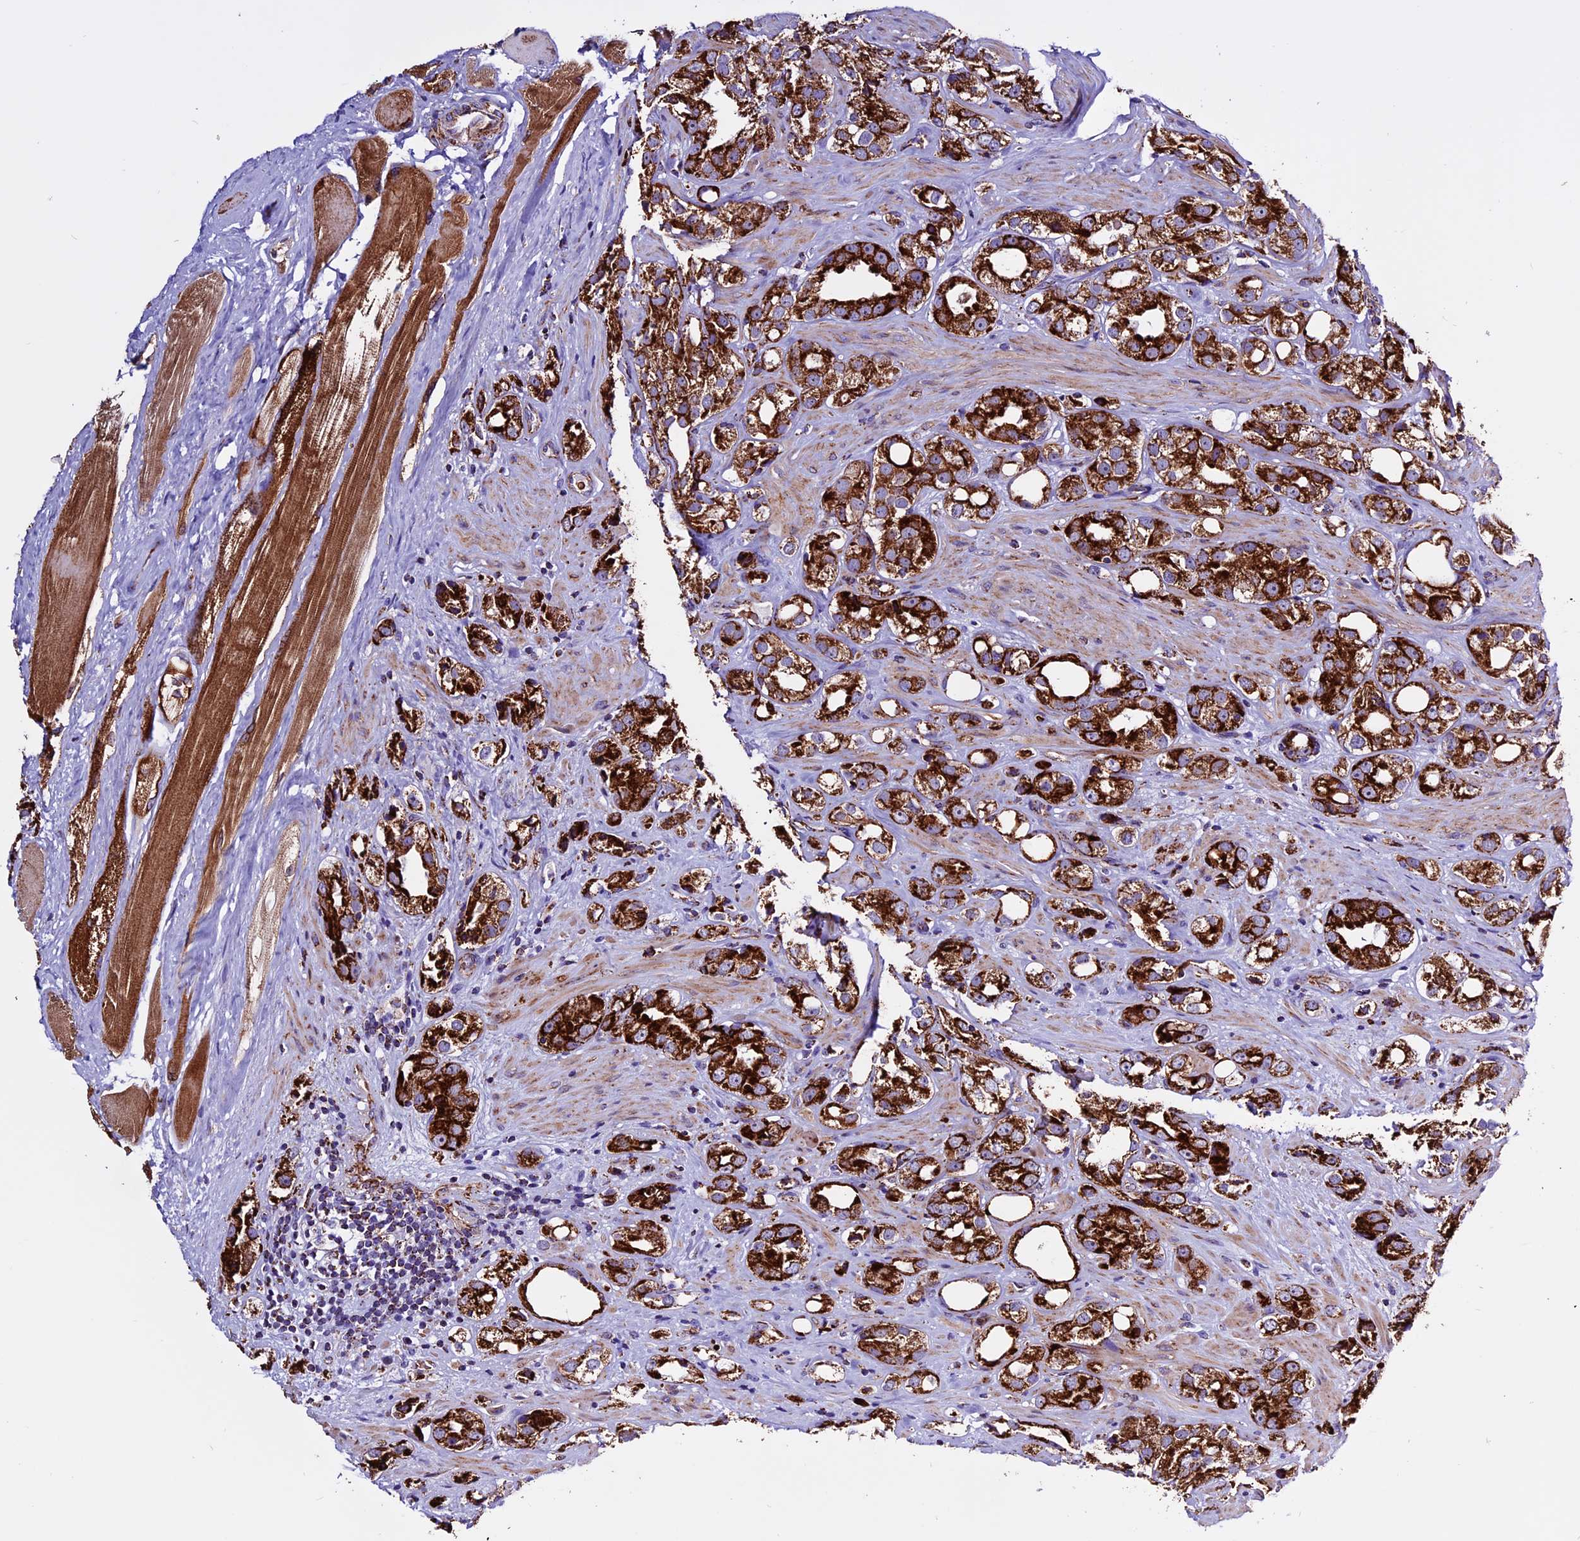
{"staining": {"intensity": "strong", "quantity": ">75%", "location": "cytoplasmic/membranous"}, "tissue": "prostate cancer", "cell_type": "Tumor cells", "image_type": "cancer", "snomed": [{"axis": "morphology", "description": "Adenocarcinoma, NOS"}, {"axis": "topography", "description": "Prostate"}], "caption": "A high-resolution micrograph shows immunohistochemistry staining of adenocarcinoma (prostate), which exhibits strong cytoplasmic/membranous expression in approximately >75% of tumor cells.", "gene": "CX3CL1", "patient": {"sex": "male", "age": 79}}